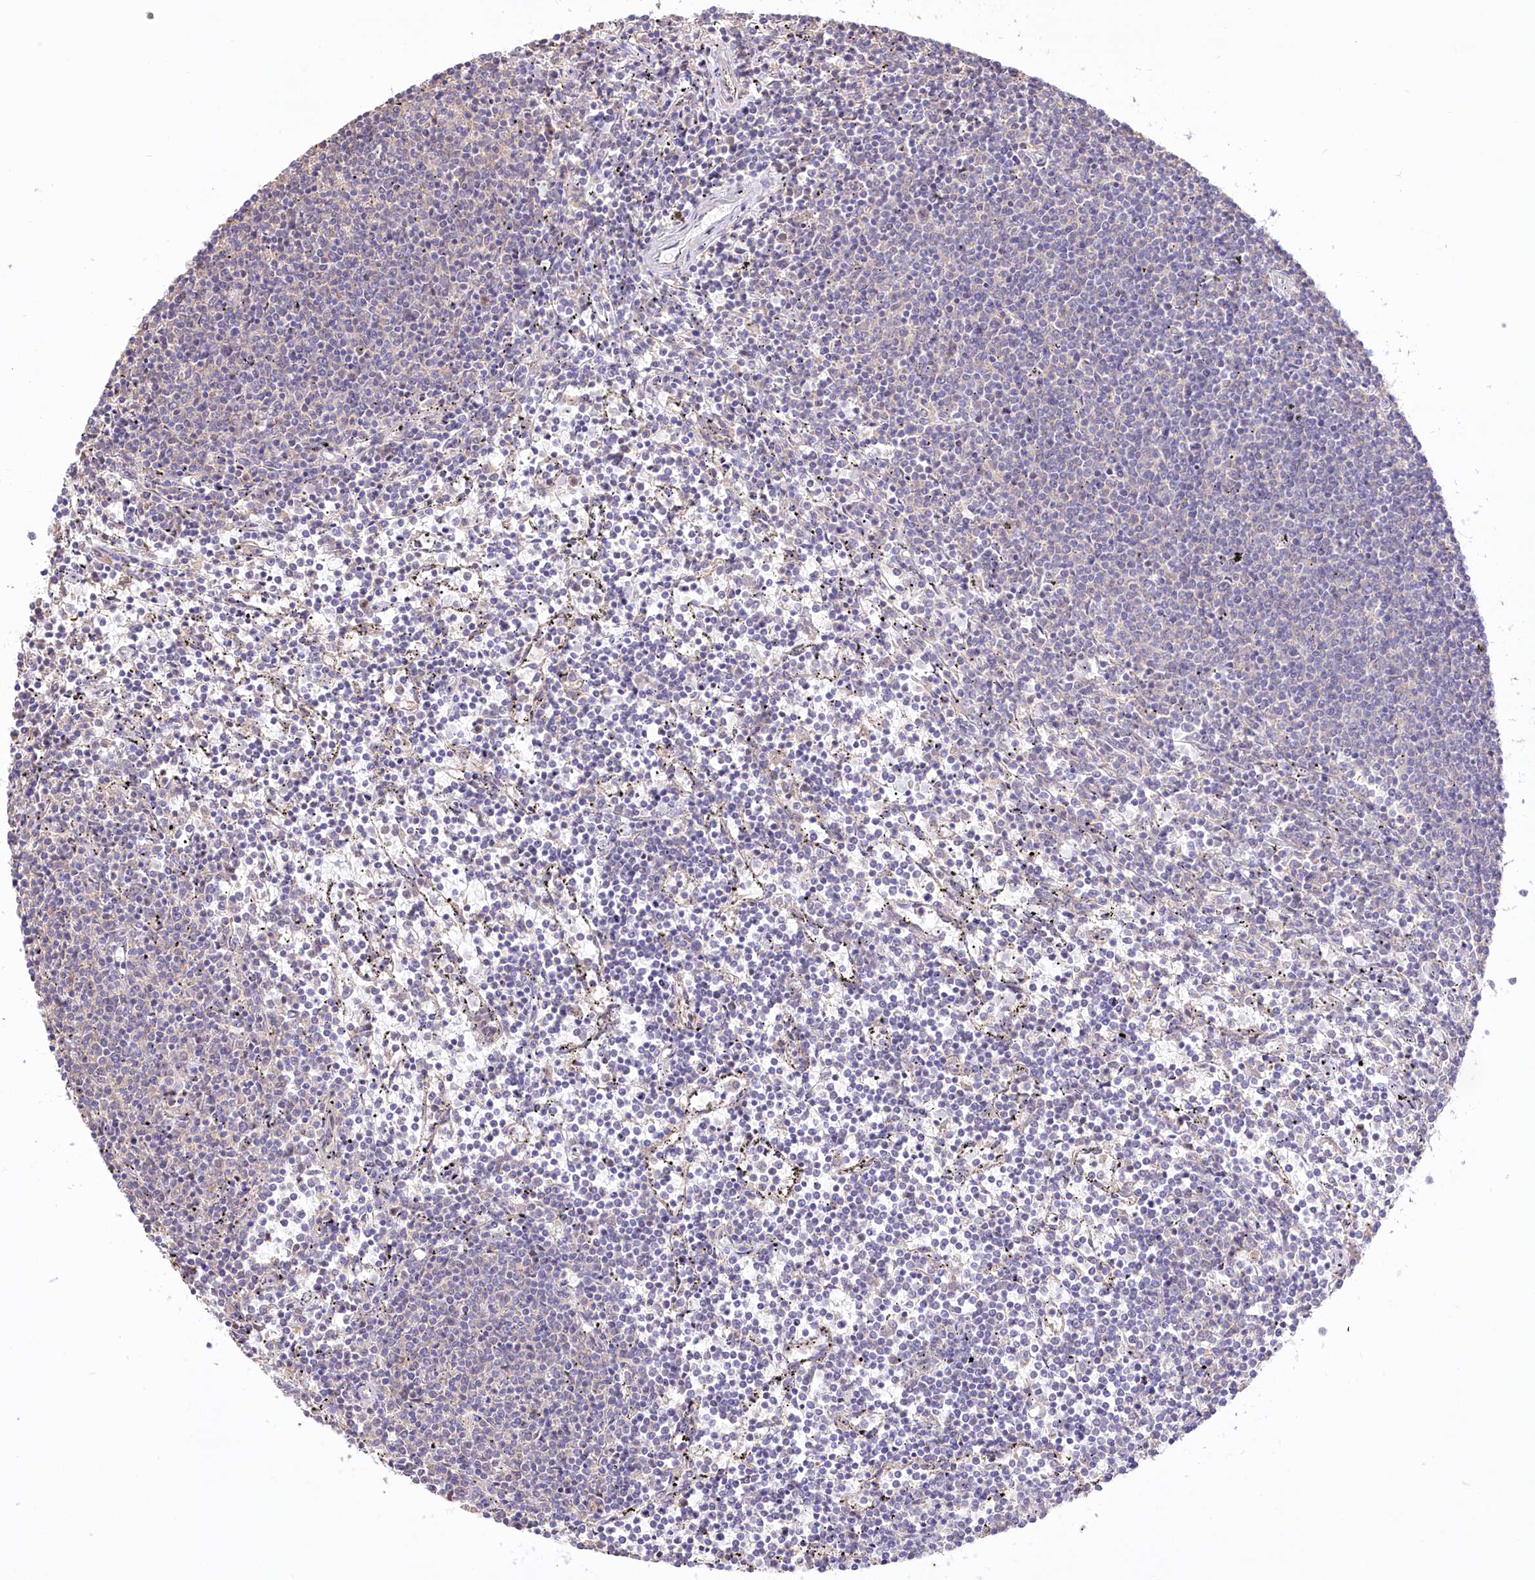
{"staining": {"intensity": "negative", "quantity": "none", "location": "none"}, "tissue": "lymphoma", "cell_type": "Tumor cells", "image_type": "cancer", "snomed": [{"axis": "morphology", "description": "Malignant lymphoma, non-Hodgkin's type, Low grade"}, {"axis": "topography", "description": "Spleen"}], "caption": "High magnification brightfield microscopy of lymphoma stained with DAB (brown) and counterstained with hematoxylin (blue): tumor cells show no significant positivity. The staining was performed using DAB to visualize the protein expression in brown, while the nuclei were stained in blue with hematoxylin (Magnification: 20x).", "gene": "UMPS", "patient": {"sex": "female", "age": 50}}